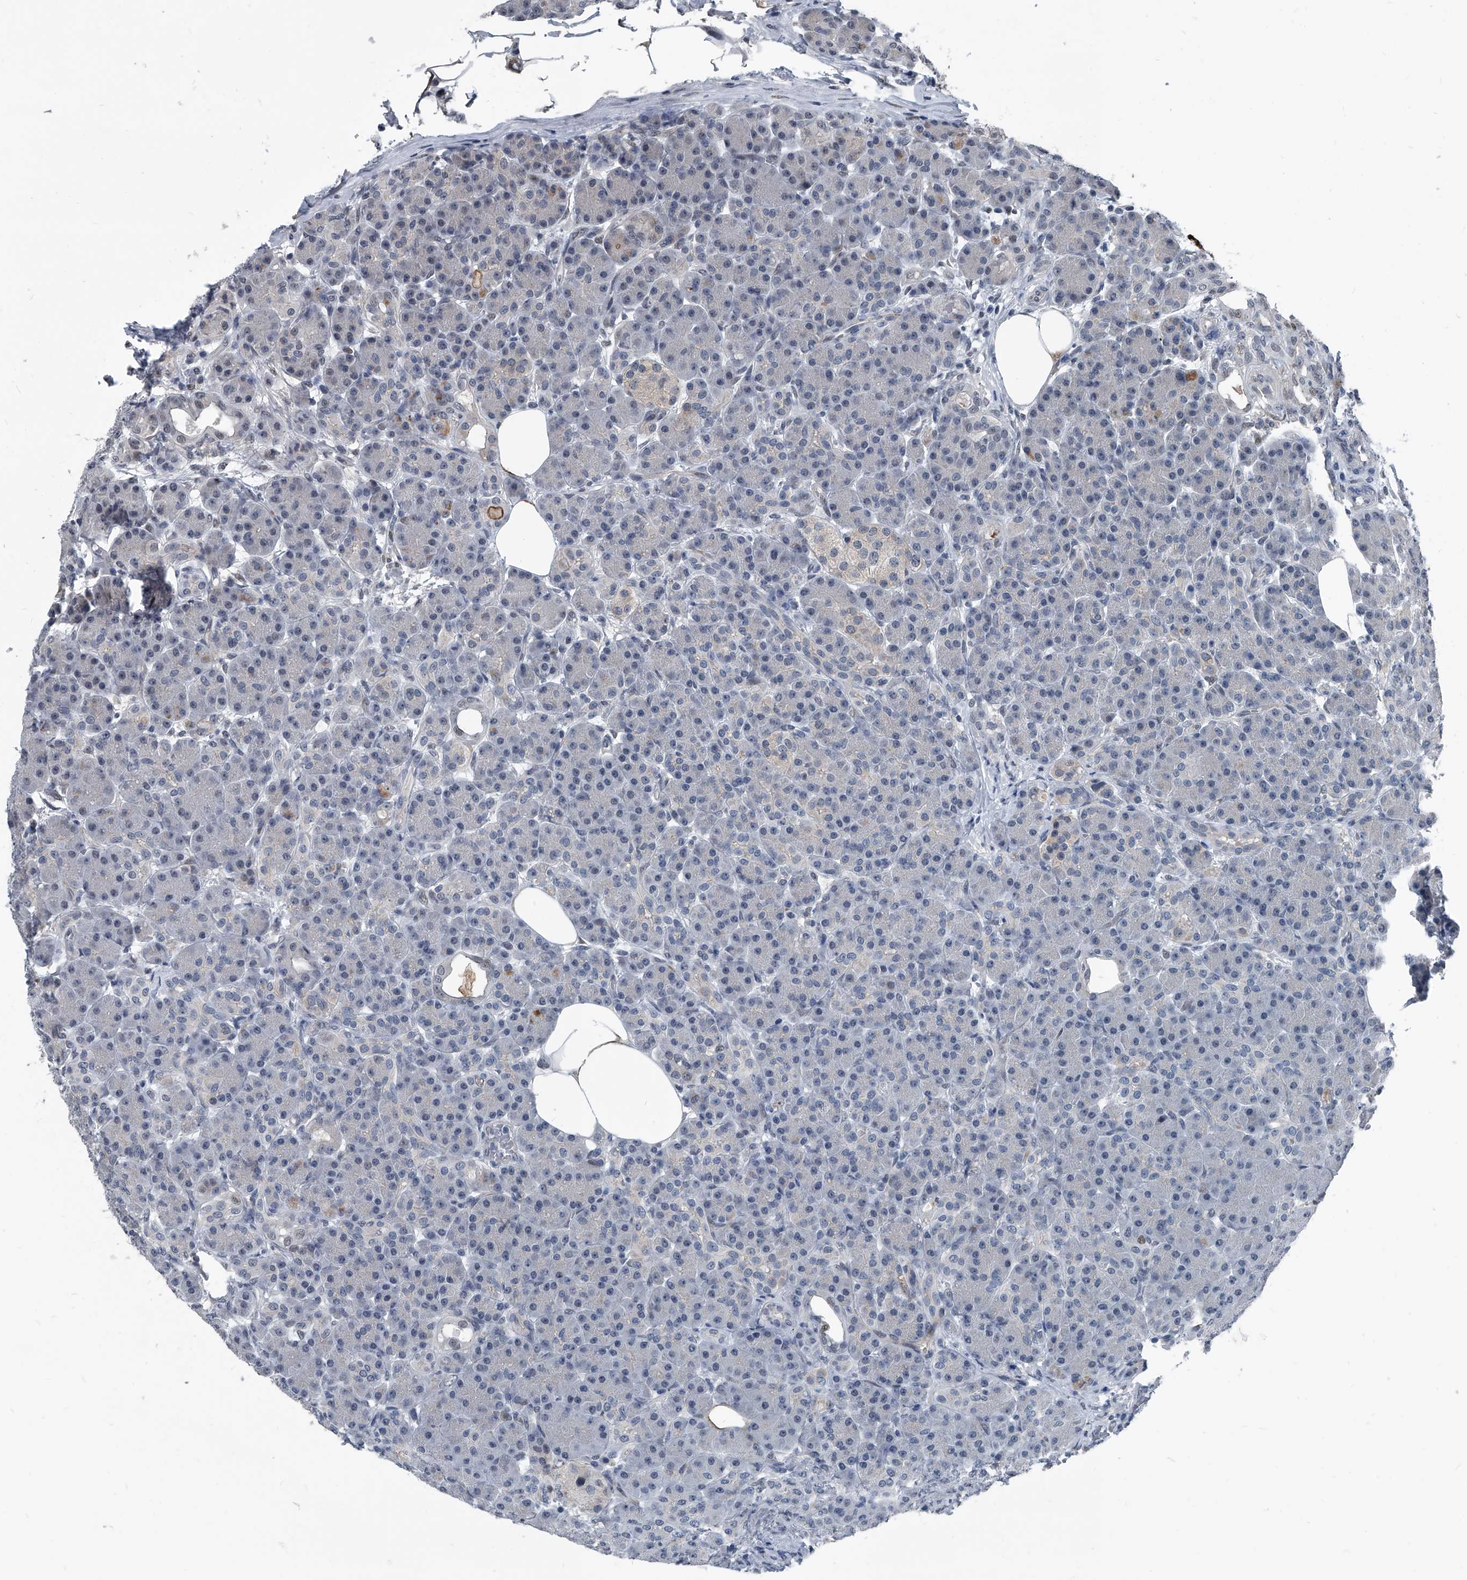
{"staining": {"intensity": "negative", "quantity": "none", "location": "none"}, "tissue": "pancreas", "cell_type": "Exocrine glandular cells", "image_type": "normal", "snomed": [{"axis": "morphology", "description": "Normal tissue, NOS"}, {"axis": "topography", "description": "Pancreas"}], "caption": "The micrograph exhibits no staining of exocrine glandular cells in benign pancreas. (Immunohistochemistry, brightfield microscopy, high magnification).", "gene": "MEN1", "patient": {"sex": "male", "age": 63}}